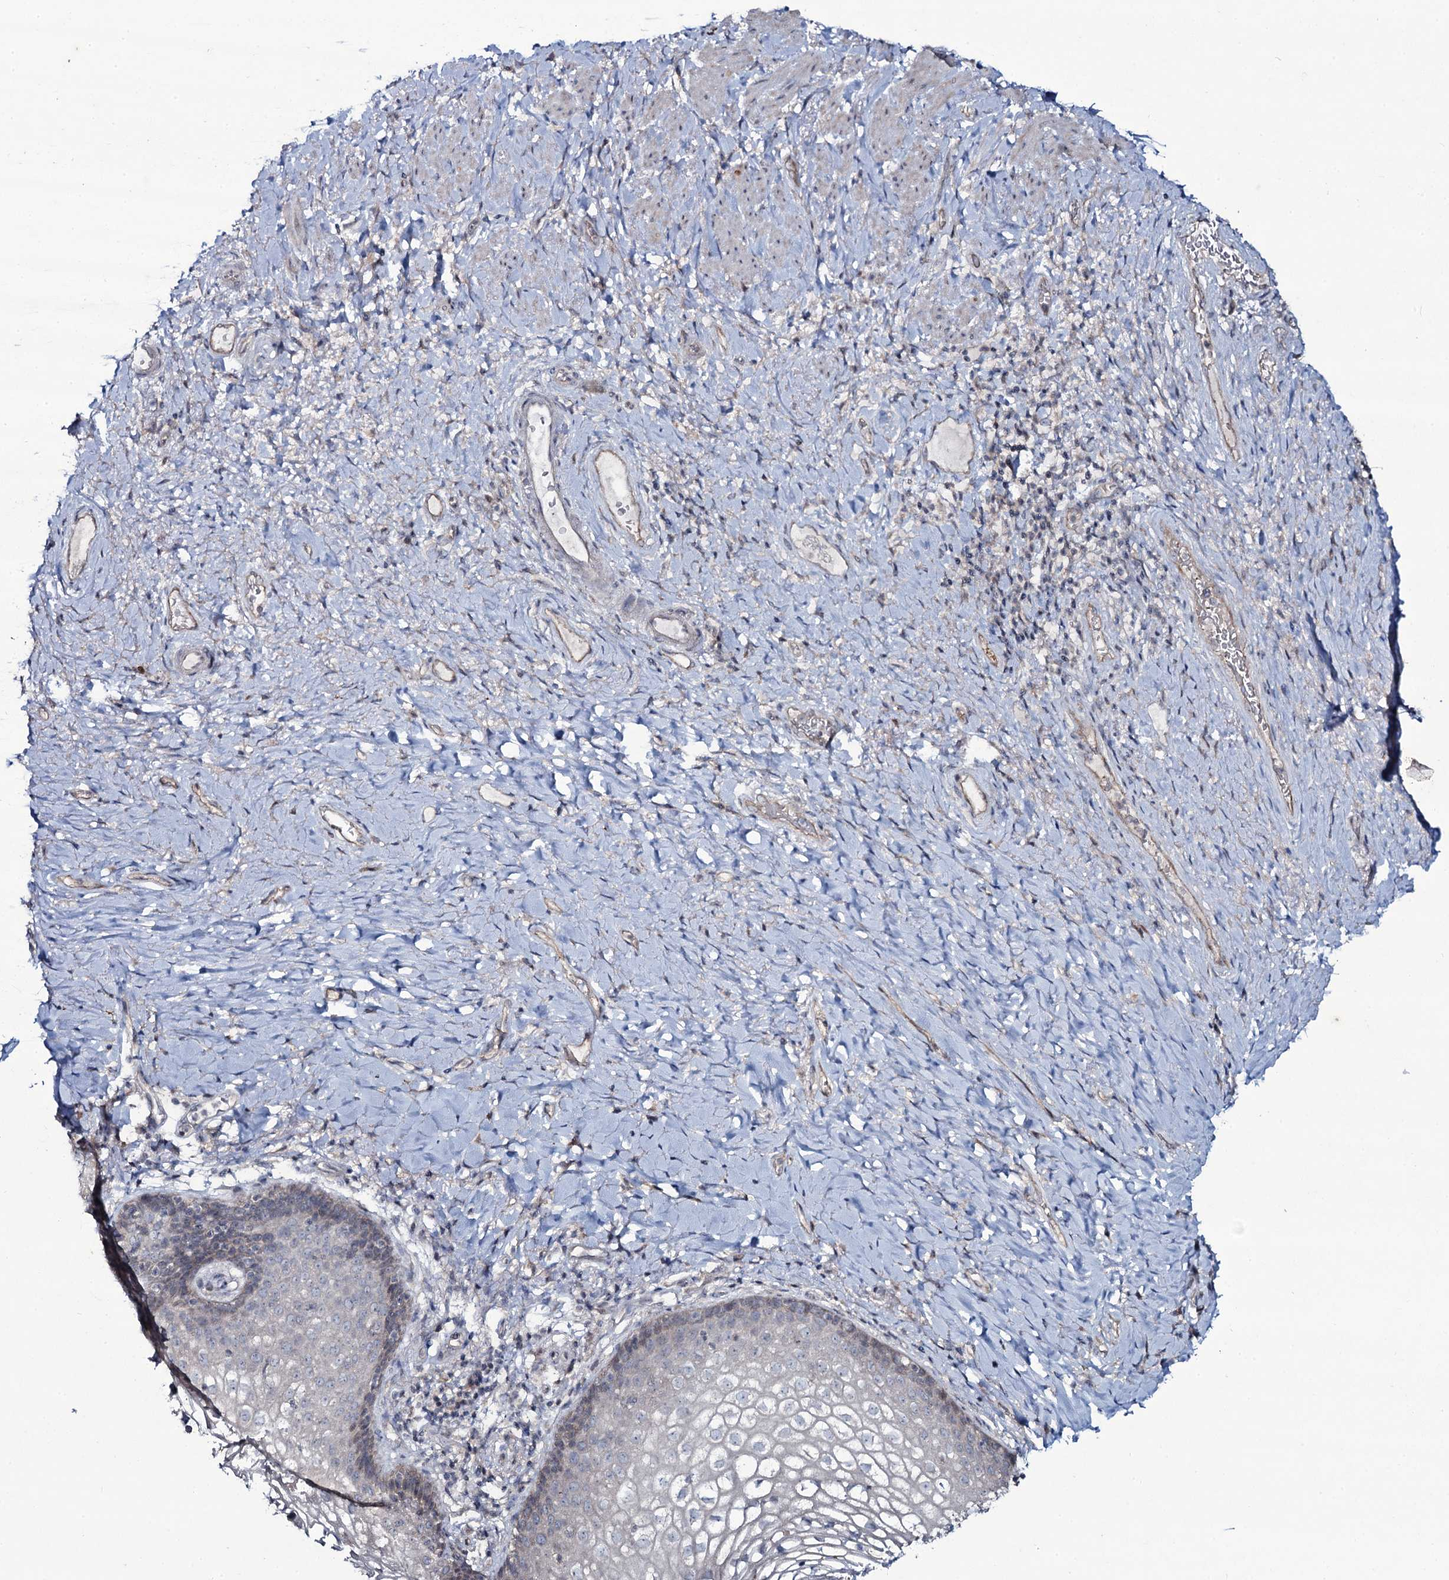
{"staining": {"intensity": "weak", "quantity": "<25%", "location": "cytoplasmic/membranous"}, "tissue": "vagina", "cell_type": "Squamous epithelial cells", "image_type": "normal", "snomed": [{"axis": "morphology", "description": "Normal tissue, NOS"}, {"axis": "topography", "description": "Vagina"}], "caption": "DAB (3,3'-diaminobenzidine) immunohistochemical staining of benign vagina exhibits no significant positivity in squamous epithelial cells.", "gene": "SNAP23", "patient": {"sex": "female", "age": 60}}